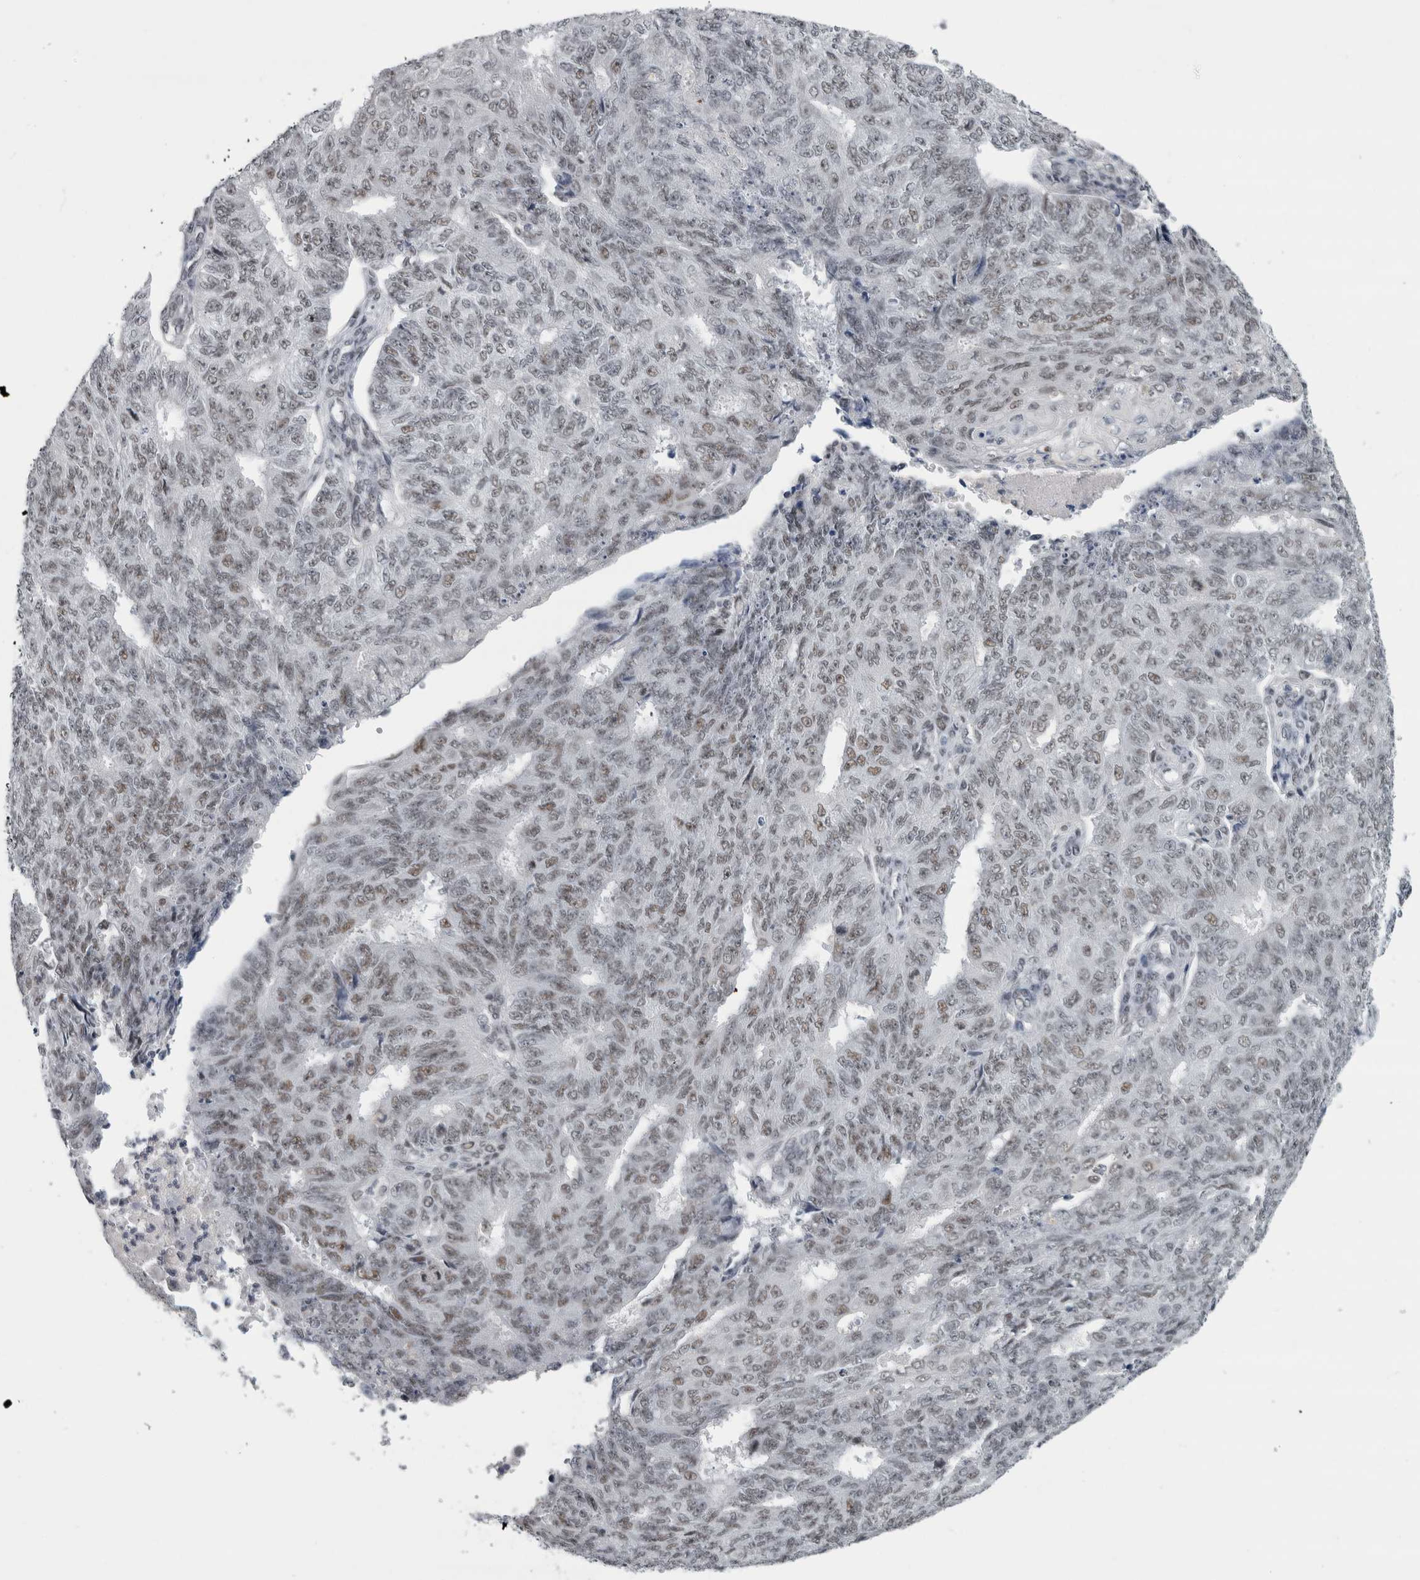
{"staining": {"intensity": "weak", "quantity": ">75%", "location": "nuclear"}, "tissue": "endometrial cancer", "cell_type": "Tumor cells", "image_type": "cancer", "snomed": [{"axis": "morphology", "description": "Adenocarcinoma, NOS"}, {"axis": "topography", "description": "Endometrium"}], "caption": "Weak nuclear expression for a protein is appreciated in about >75% of tumor cells of adenocarcinoma (endometrial) using immunohistochemistry.", "gene": "ARID4B", "patient": {"sex": "female", "age": 32}}